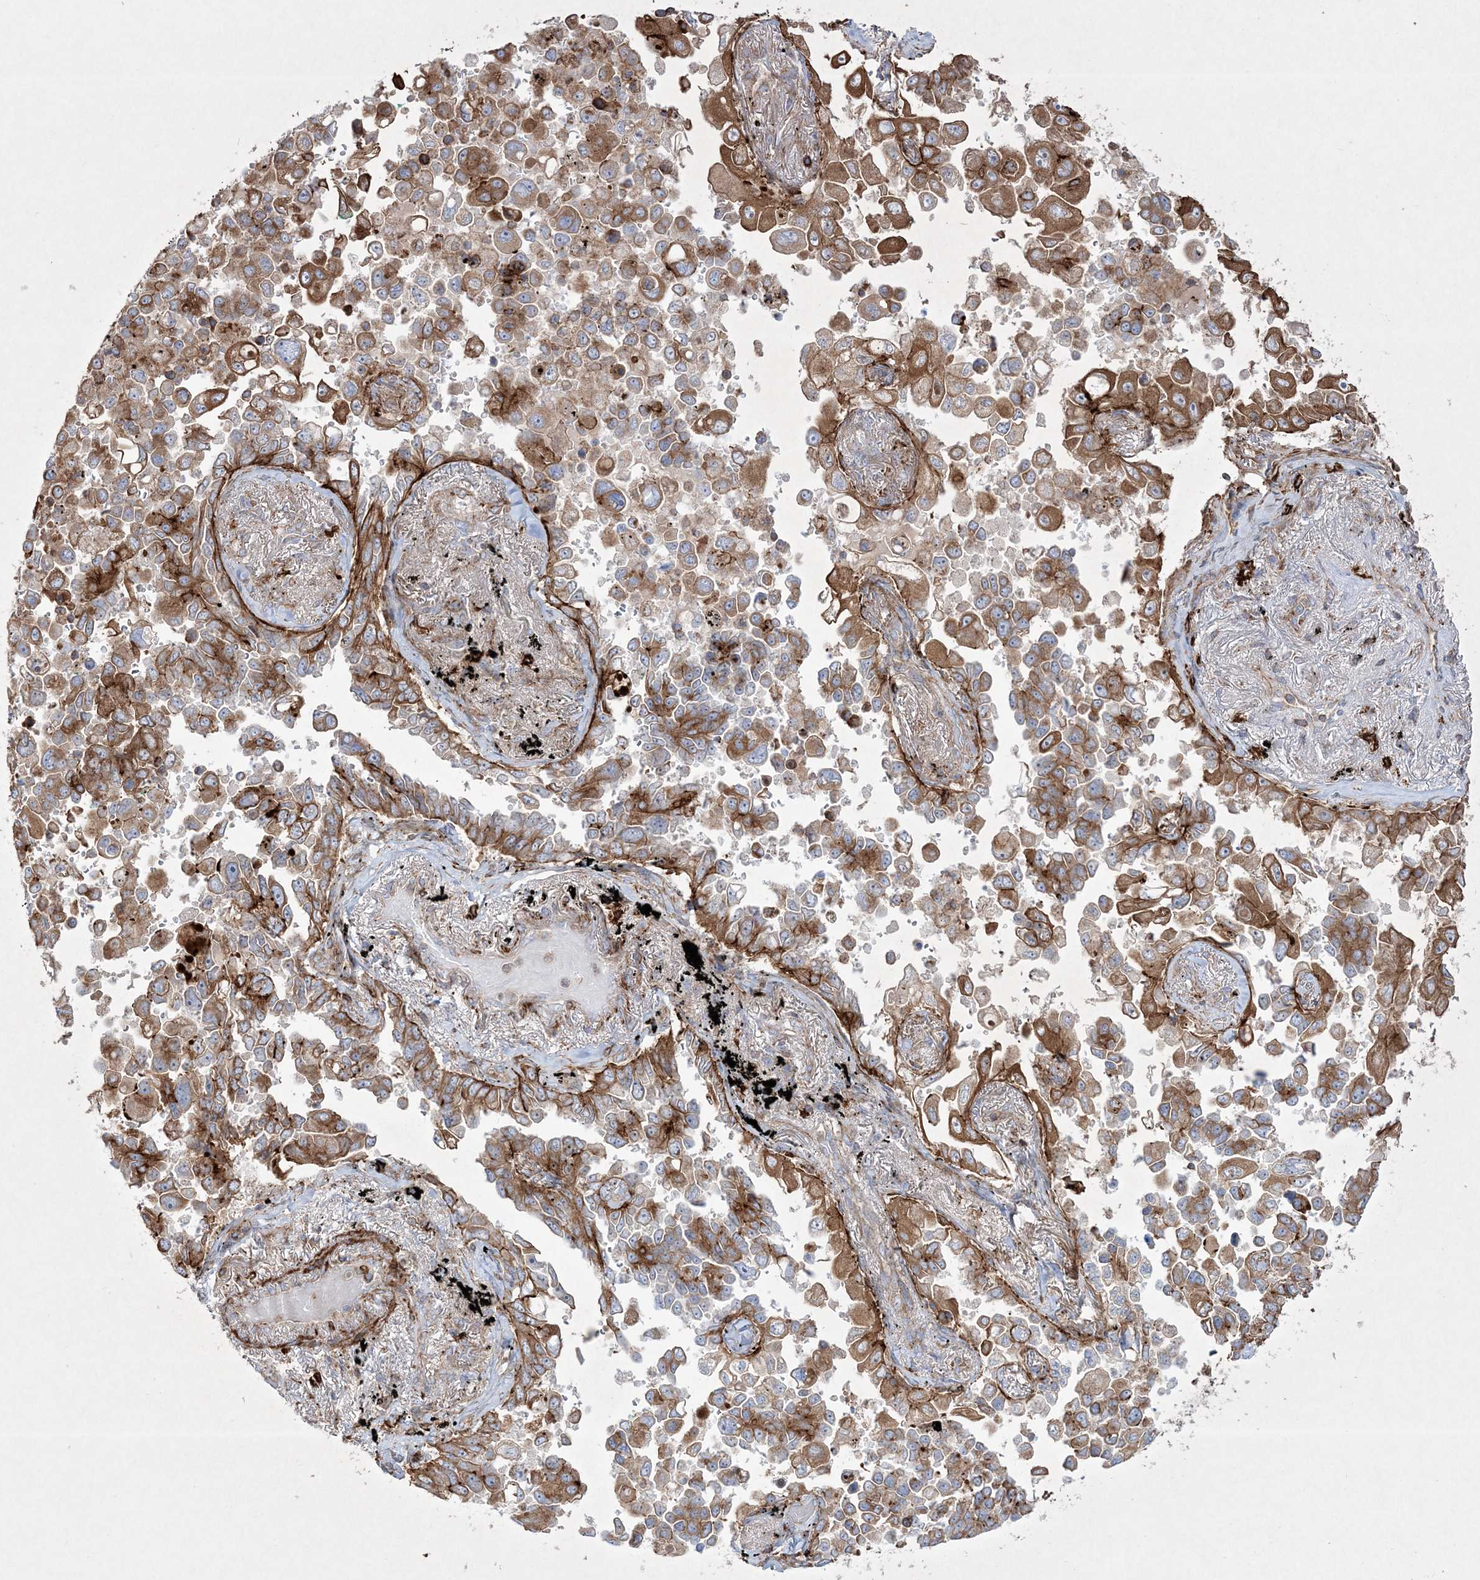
{"staining": {"intensity": "moderate", "quantity": ">75%", "location": "cytoplasmic/membranous"}, "tissue": "lung cancer", "cell_type": "Tumor cells", "image_type": "cancer", "snomed": [{"axis": "morphology", "description": "Adenocarcinoma, NOS"}, {"axis": "topography", "description": "Lung"}], "caption": "Moderate cytoplasmic/membranous expression is appreciated in about >75% of tumor cells in lung cancer (adenocarcinoma).", "gene": "RICTOR", "patient": {"sex": "female", "age": 67}}